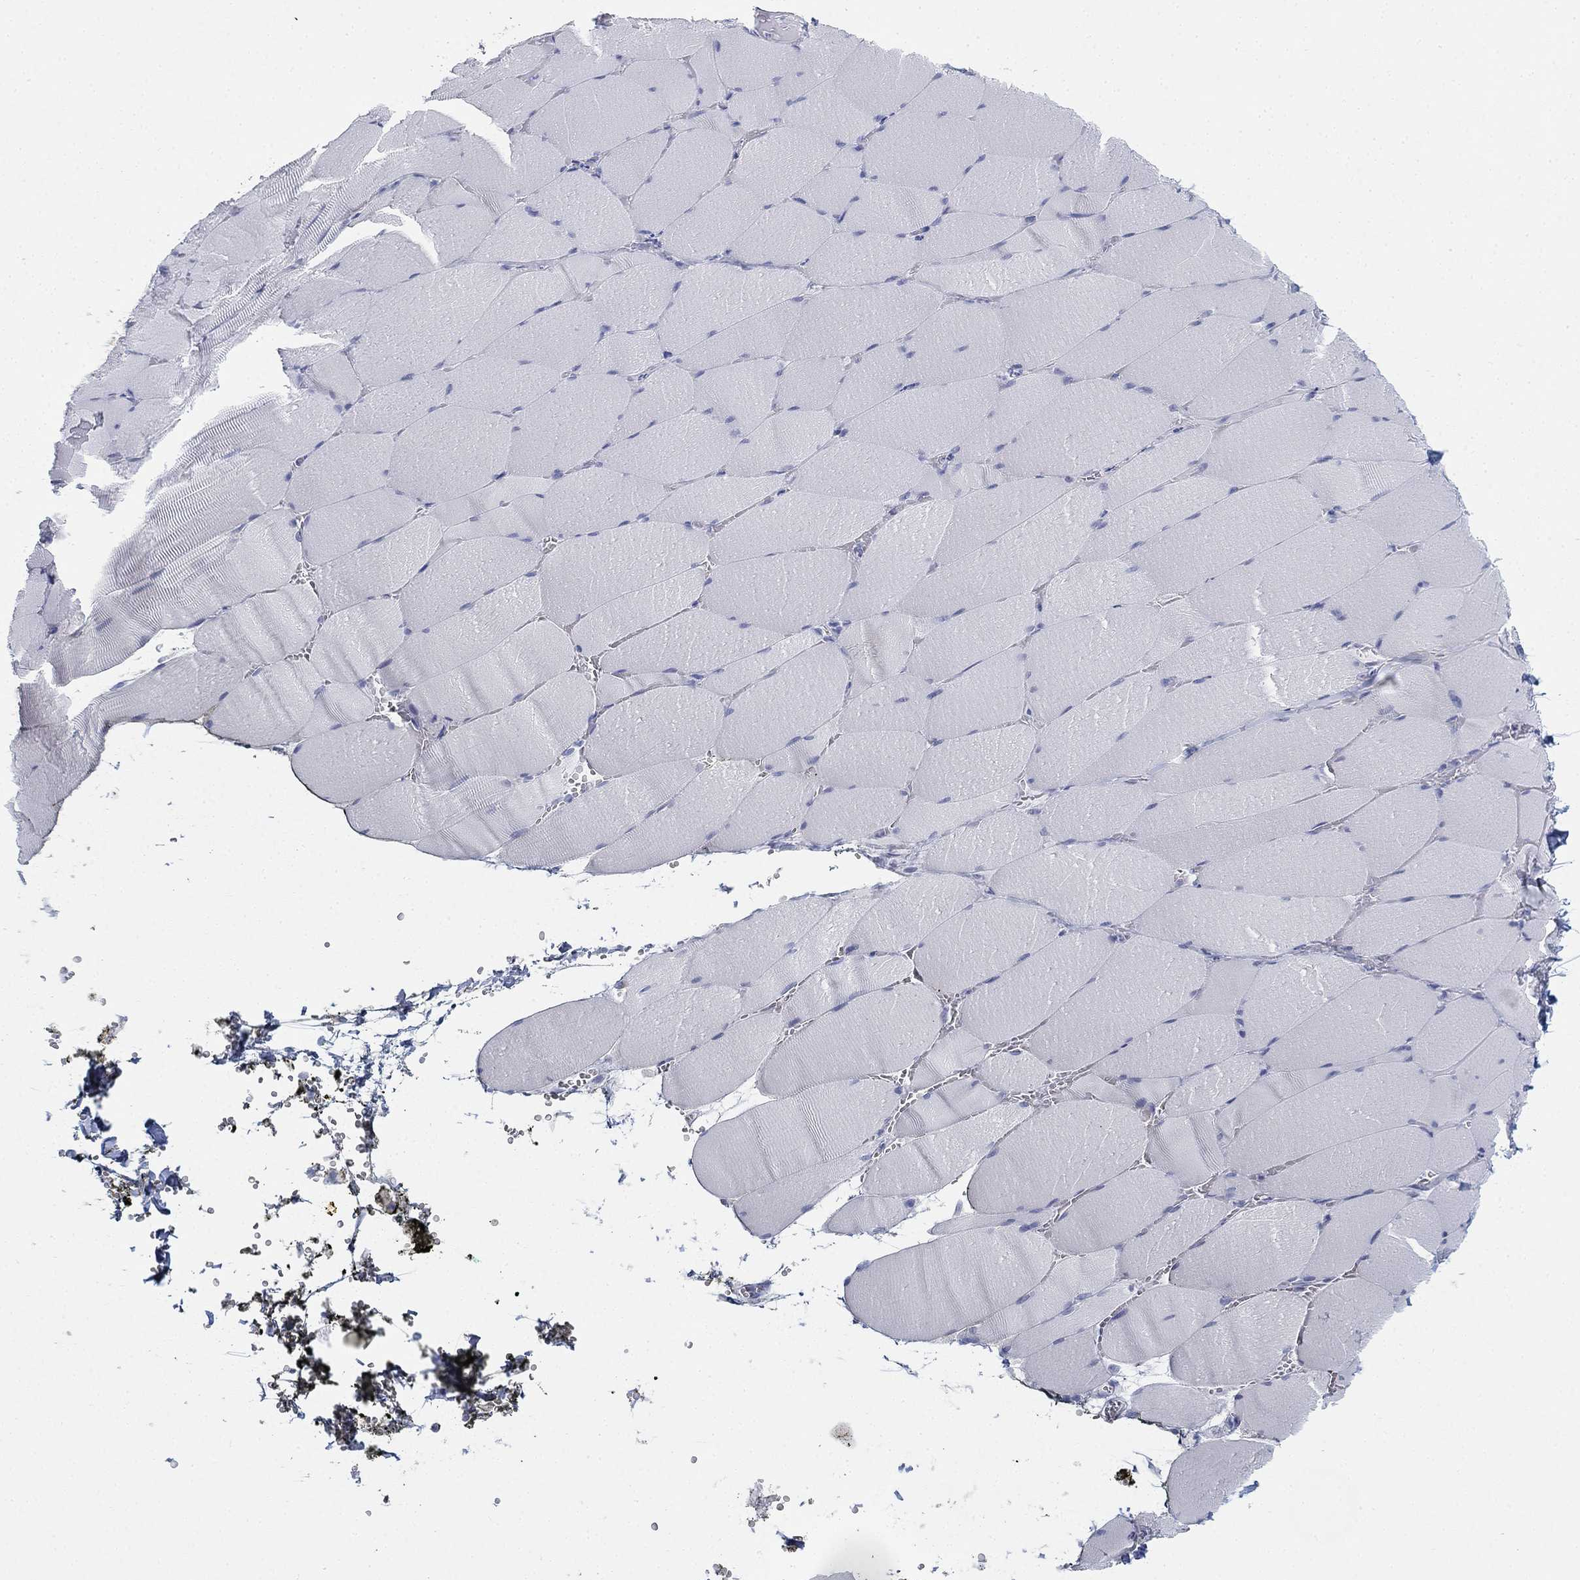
{"staining": {"intensity": "negative", "quantity": "none", "location": "none"}, "tissue": "skeletal muscle", "cell_type": "Myocytes", "image_type": "normal", "snomed": [{"axis": "morphology", "description": "Normal tissue, NOS"}, {"axis": "topography", "description": "Skeletal muscle"}], "caption": "This is a histopathology image of immunohistochemistry staining of normal skeletal muscle, which shows no staining in myocytes.", "gene": "GCNA", "patient": {"sex": "male", "age": 56}}